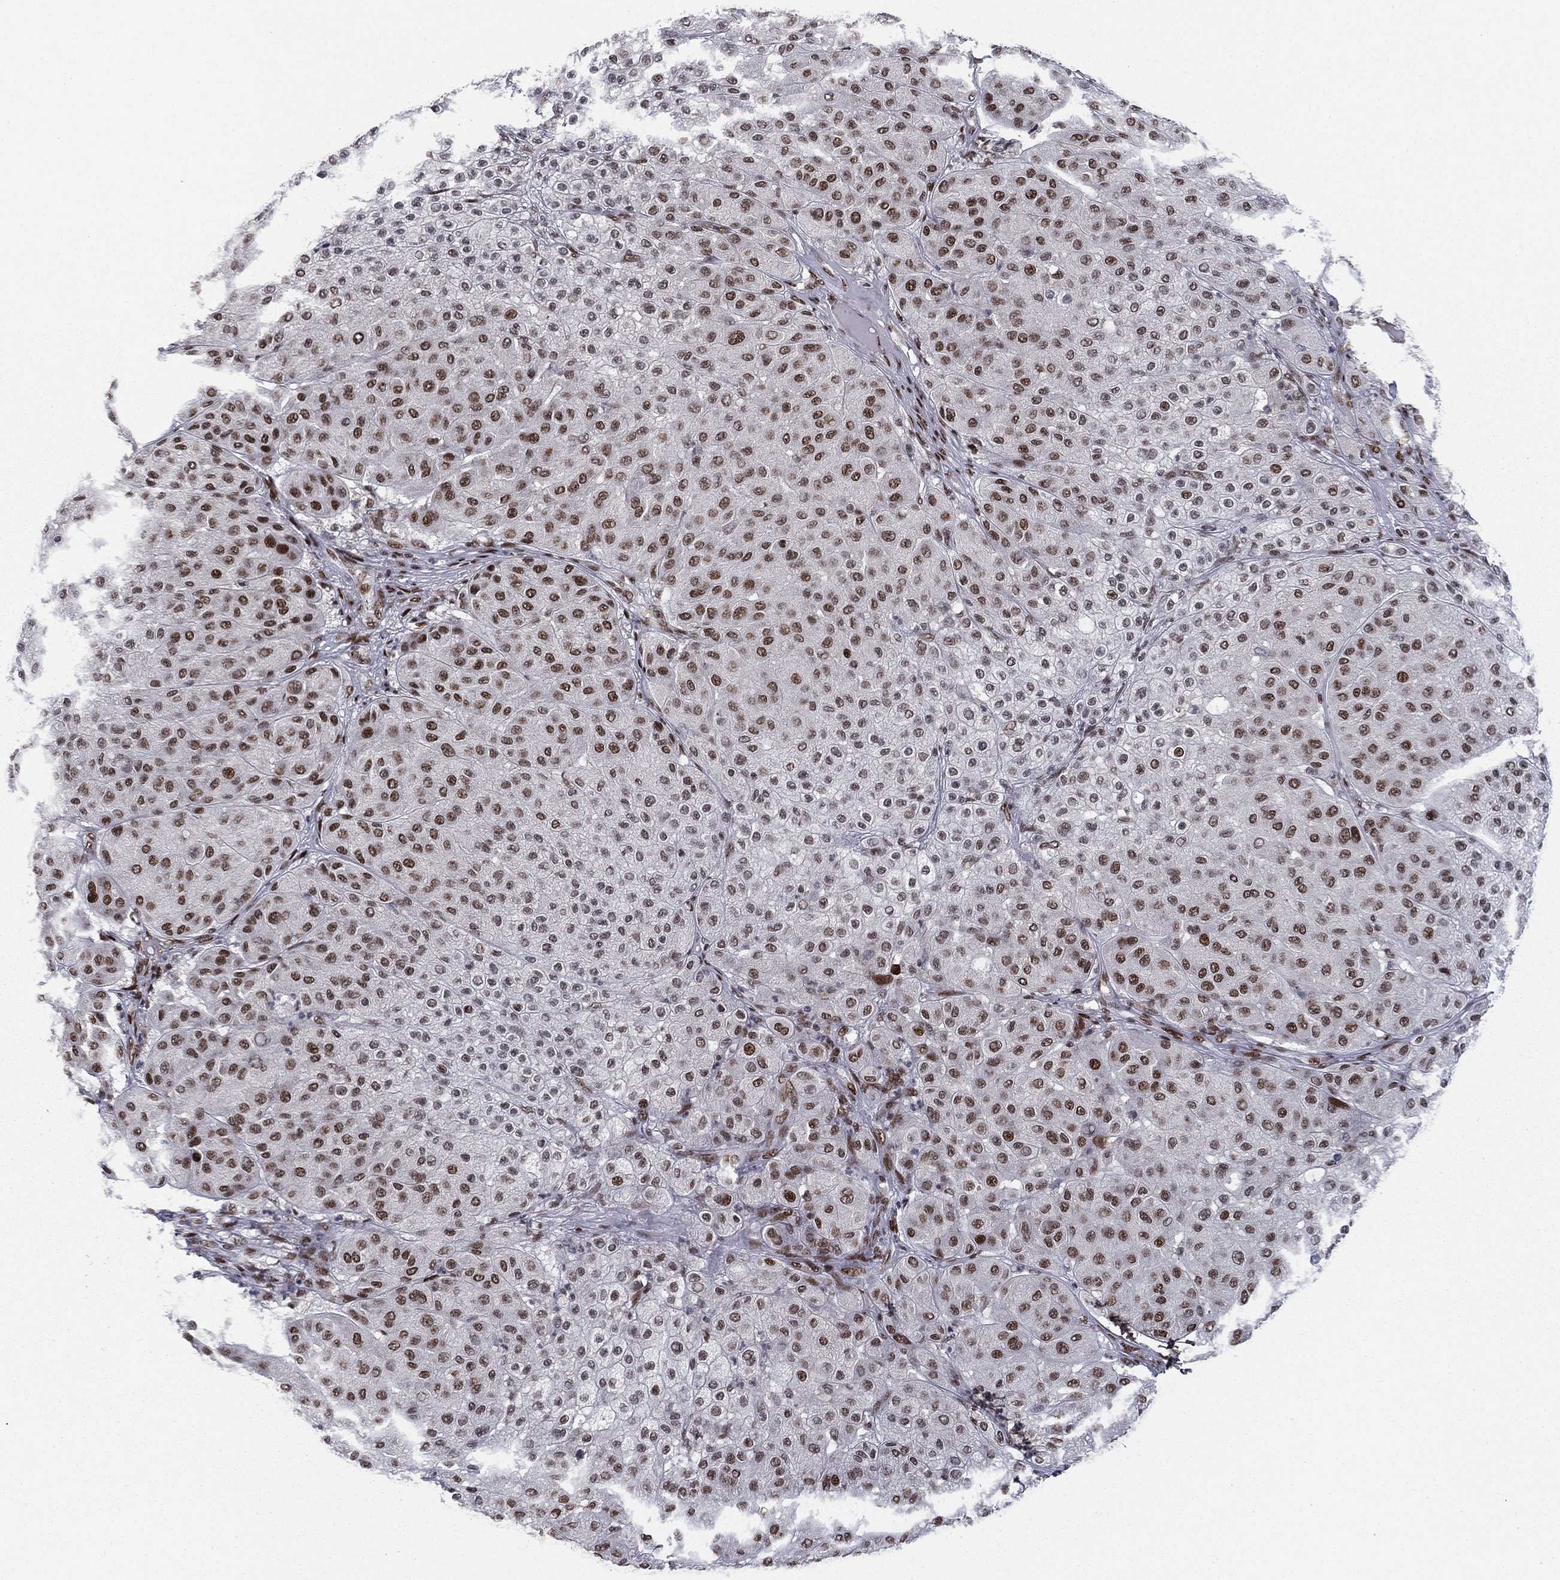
{"staining": {"intensity": "strong", "quantity": ">75%", "location": "nuclear"}, "tissue": "melanoma", "cell_type": "Tumor cells", "image_type": "cancer", "snomed": [{"axis": "morphology", "description": "Malignant melanoma, Metastatic site"}, {"axis": "topography", "description": "Smooth muscle"}], "caption": "High-magnification brightfield microscopy of melanoma stained with DAB (brown) and counterstained with hematoxylin (blue). tumor cells exhibit strong nuclear expression is seen in about>75% of cells. The staining was performed using DAB (3,3'-diaminobenzidine) to visualize the protein expression in brown, while the nuclei were stained in blue with hematoxylin (Magnification: 20x).", "gene": "RTF1", "patient": {"sex": "male", "age": 41}}